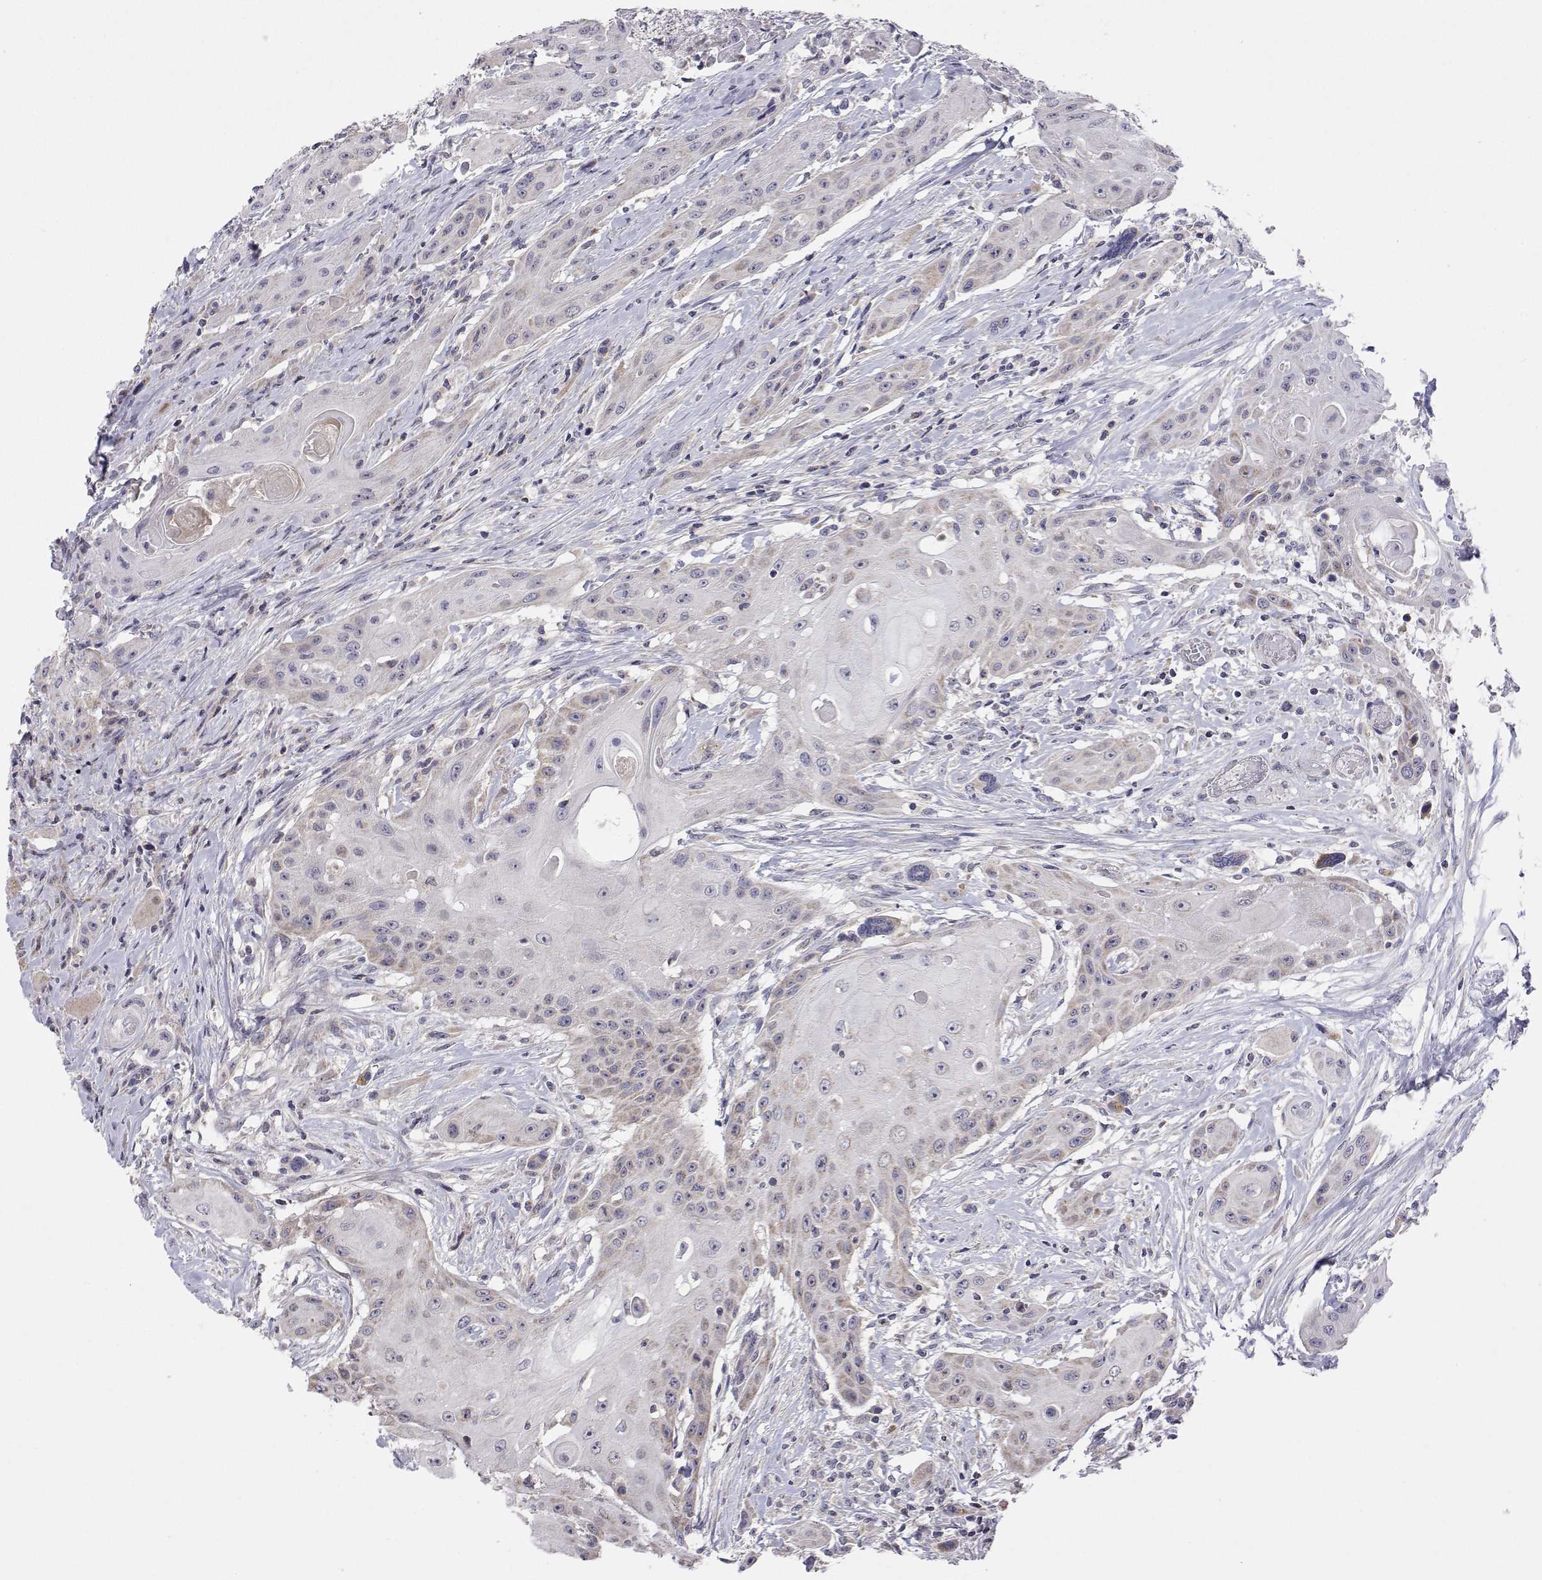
{"staining": {"intensity": "weak", "quantity": "<25%", "location": "cytoplasmic/membranous"}, "tissue": "head and neck cancer", "cell_type": "Tumor cells", "image_type": "cancer", "snomed": [{"axis": "morphology", "description": "Squamous cell carcinoma, NOS"}, {"axis": "topography", "description": "Oral tissue"}, {"axis": "topography", "description": "Head-Neck"}, {"axis": "topography", "description": "Neck, NOS"}], "caption": "IHC of head and neck squamous cell carcinoma demonstrates no expression in tumor cells. (DAB immunohistochemistry, high magnification).", "gene": "MRPL3", "patient": {"sex": "female", "age": 55}}